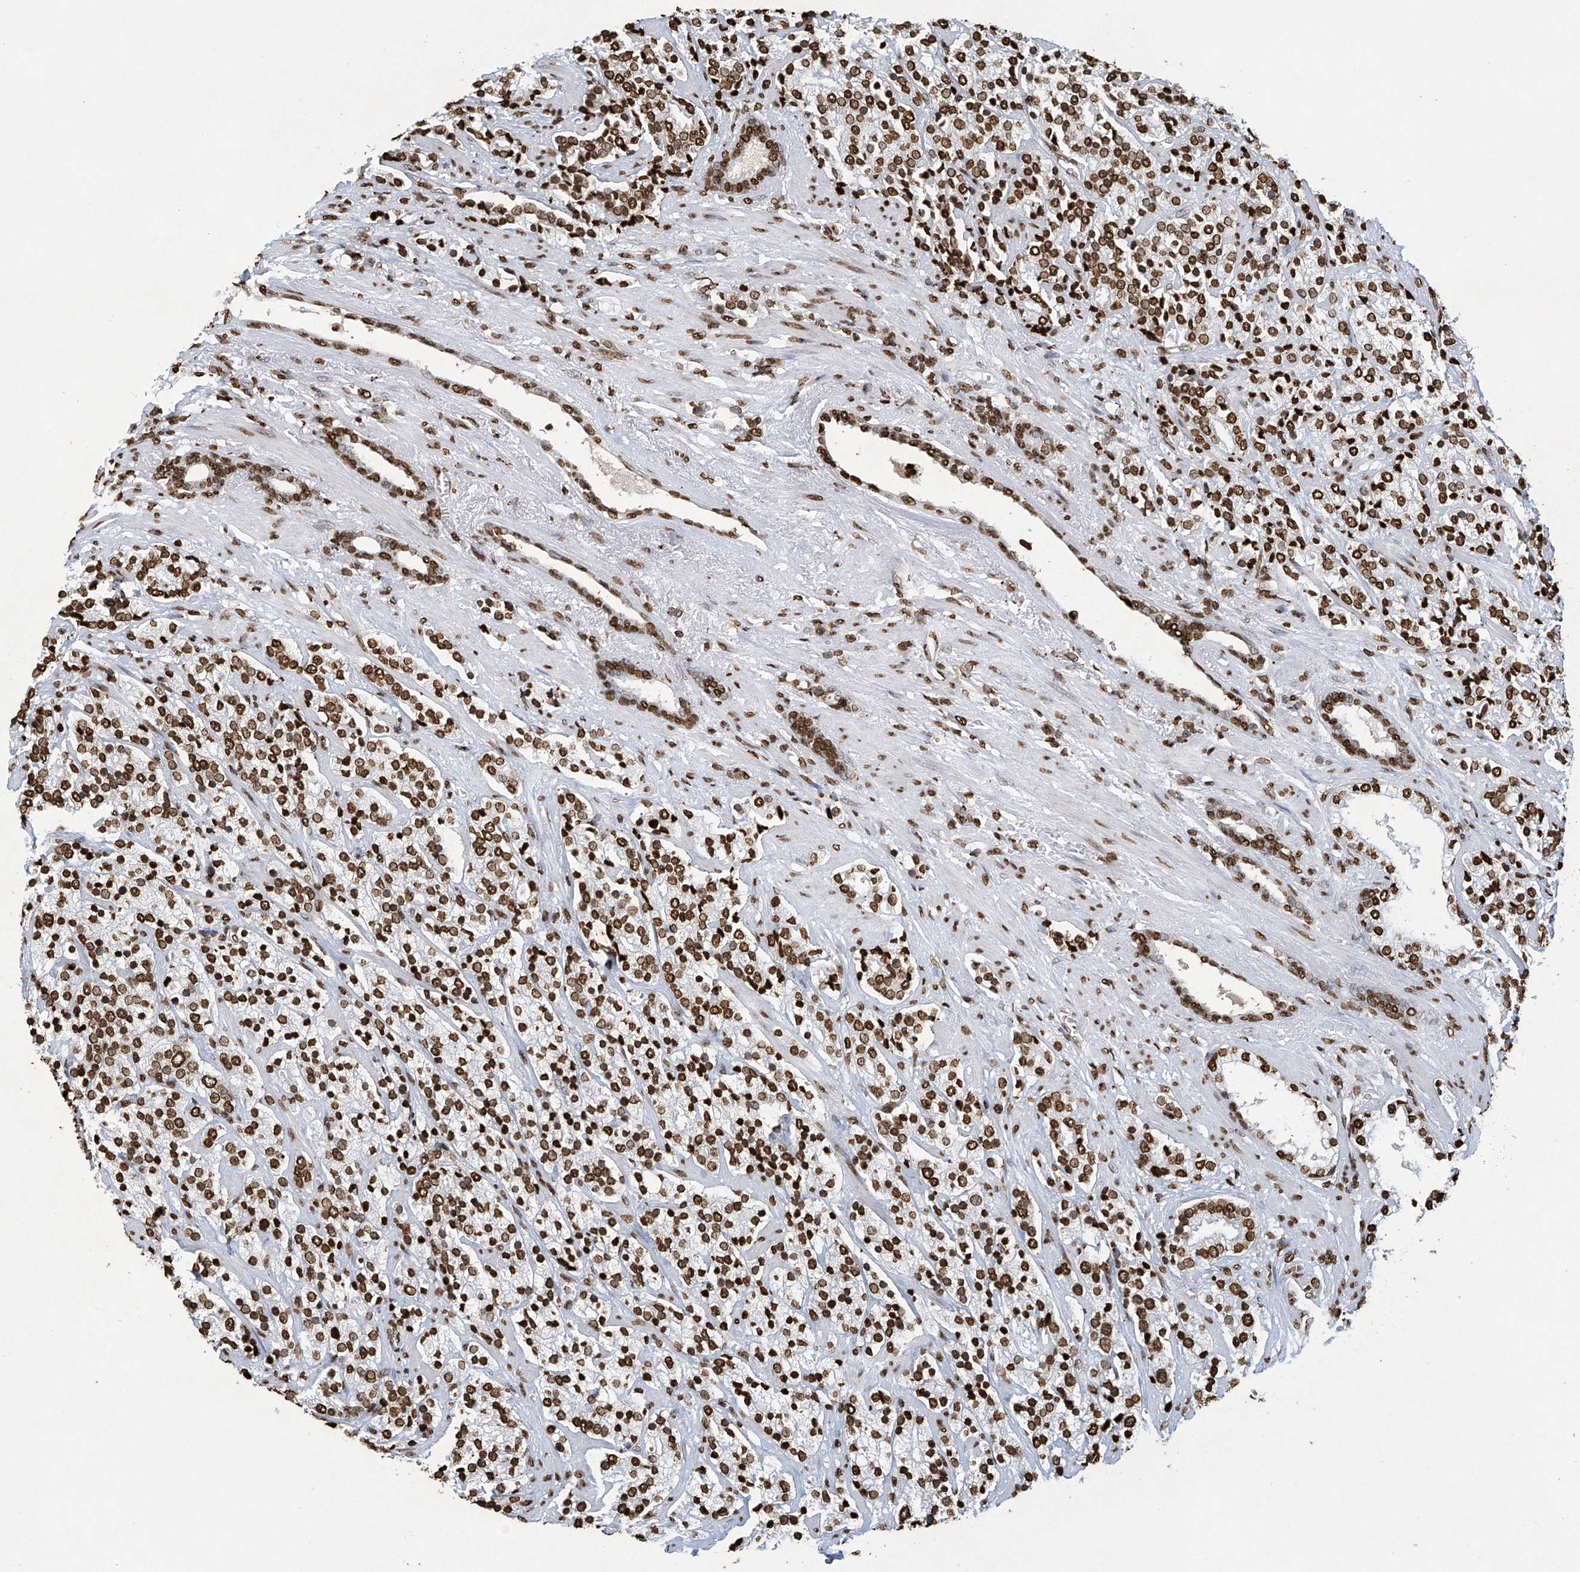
{"staining": {"intensity": "strong", "quantity": ">75%", "location": "nuclear"}, "tissue": "prostate cancer", "cell_type": "Tumor cells", "image_type": "cancer", "snomed": [{"axis": "morphology", "description": "Adenocarcinoma, High grade"}, {"axis": "topography", "description": "Prostate"}], "caption": "Adenocarcinoma (high-grade) (prostate) stained with a brown dye reveals strong nuclear positive staining in about >75% of tumor cells.", "gene": "H3-3A", "patient": {"sex": "male", "age": 71}}